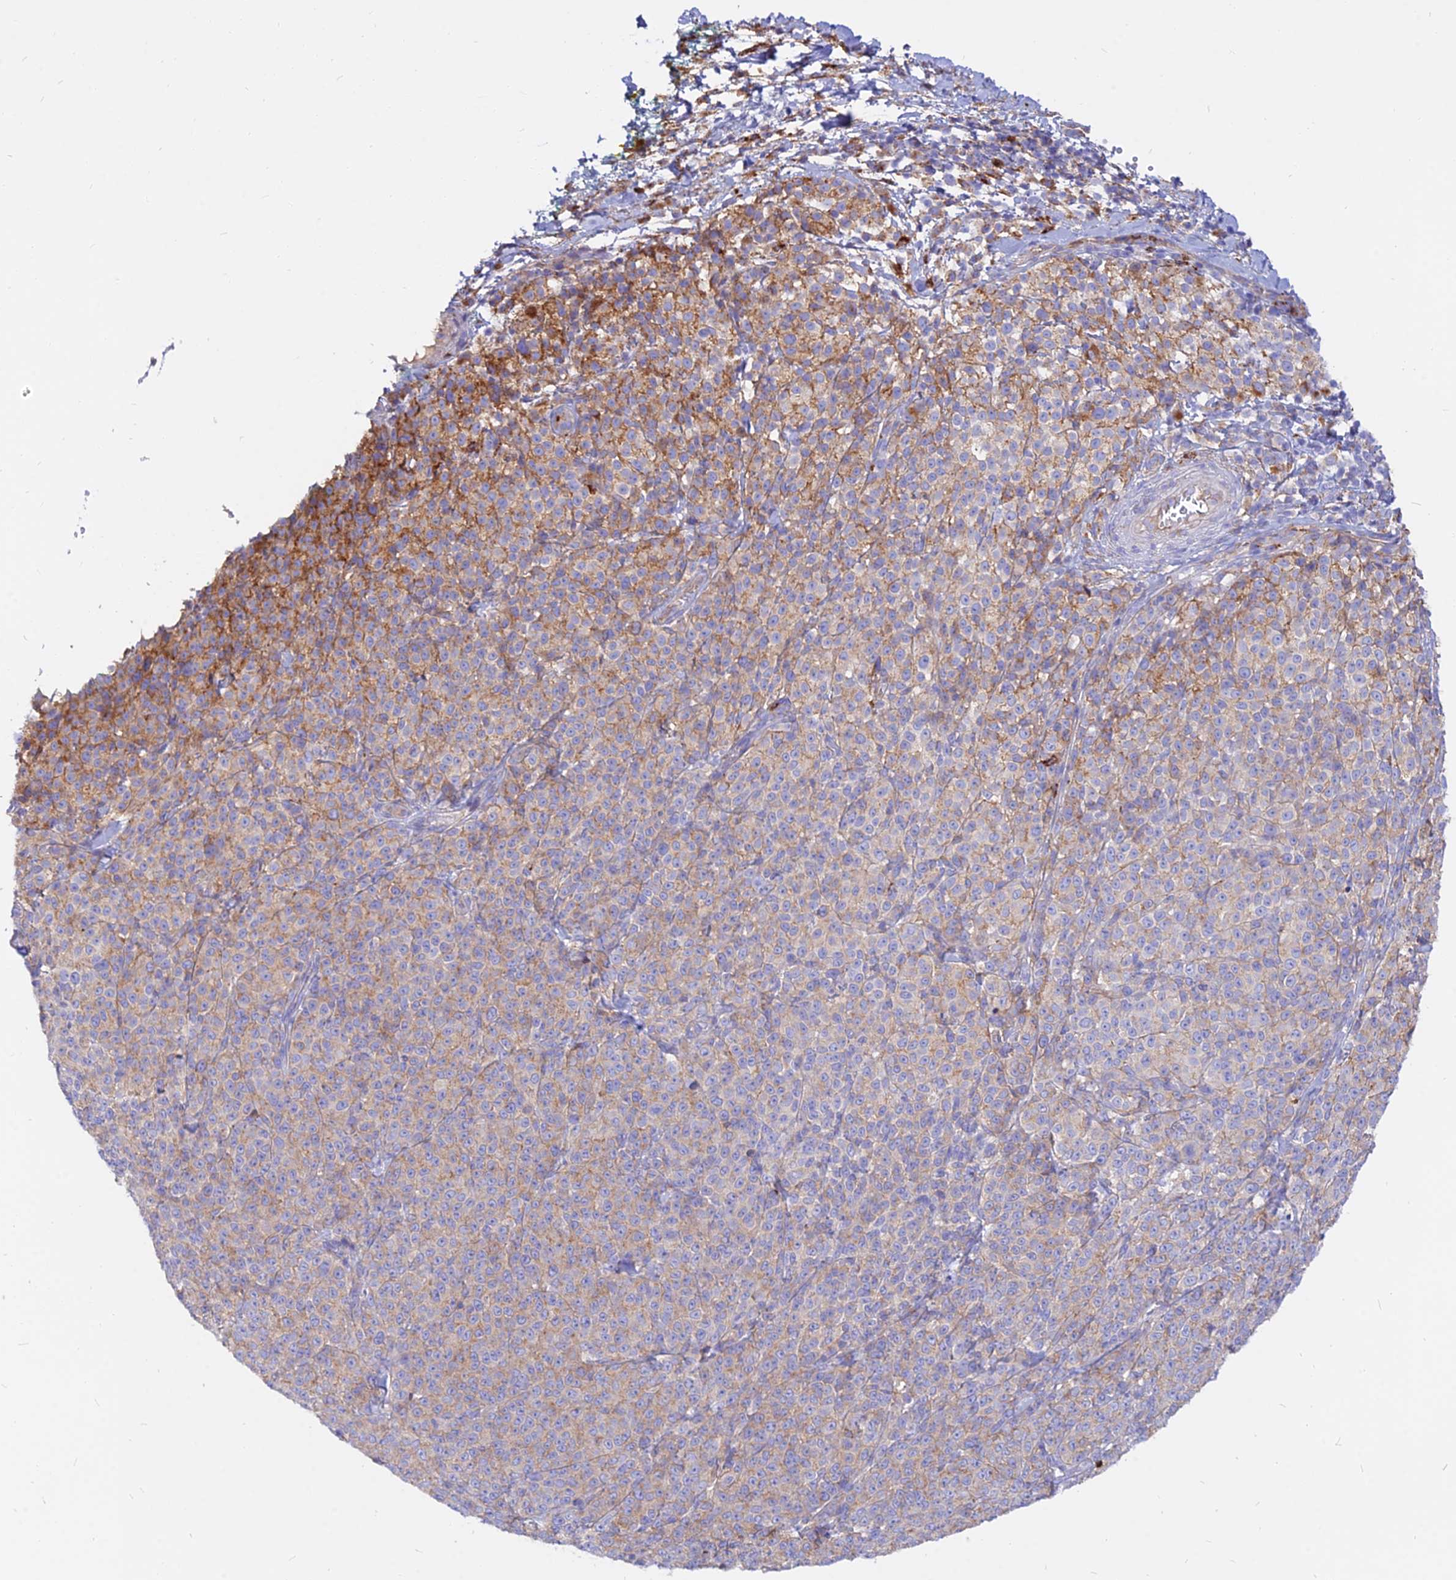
{"staining": {"intensity": "weak", "quantity": "25%-75%", "location": "cytoplasmic/membranous"}, "tissue": "melanoma", "cell_type": "Tumor cells", "image_type": "cancer", "snomed": [{"axis": "morphology", "description": "Normal tissue, NOS"}, {"axis": "morphology", "description": "Malignant melanoma, NOS"}, {"axis": "topography", "description": "Skin"}], "caption": "Weak cytoplasmic/membranous protein staining is seen in about 25%-75% of tumor cells in melanoma. (brown staining indicates protein expression, while blue staining denotes nuclei).", "gene": "AGTRAP", "patient": {"sex": "female", "age": 34}}